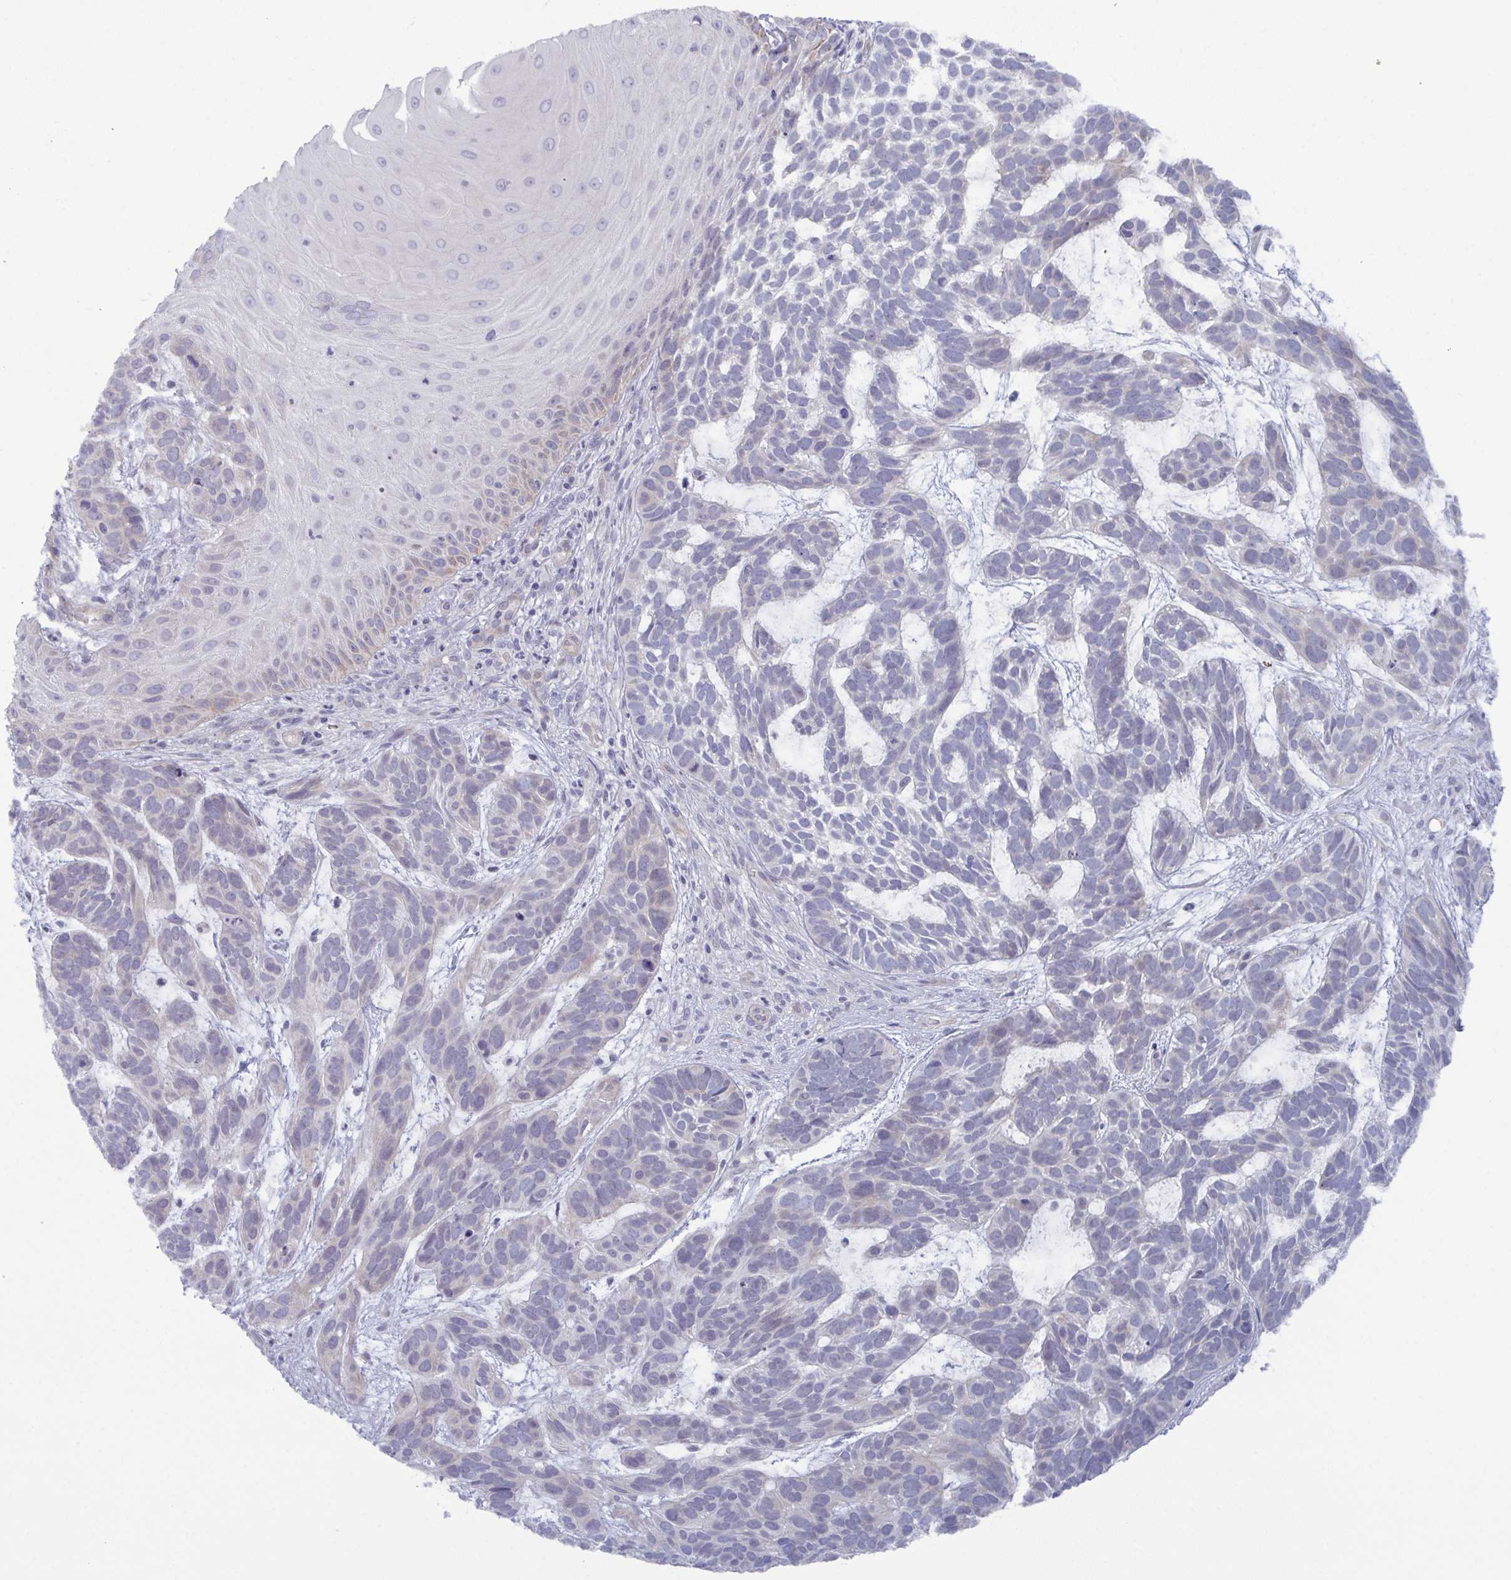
{"staining": {"intensity": "negative", "quantity": "none", "location": "none"}, "tissue": "skin cancer", "cell_type": "Tumor cells", "image_type": "cancer", "snomed": [{"axis": "morphology", "description": "Basal cell carcinoma"}, {"axis": "topography", "description": "Skin"}], "caption": "Skin basal cell carcinoma was stained to show a protein in brown. There is no significant staining in tumor cells. Brightfield microscopy of IHC stained with DAB (brown) and hematoxylin (blue), captured at high magnification.", "gene": "GLDC", "patient": {"sex": "male", "age": 78}}